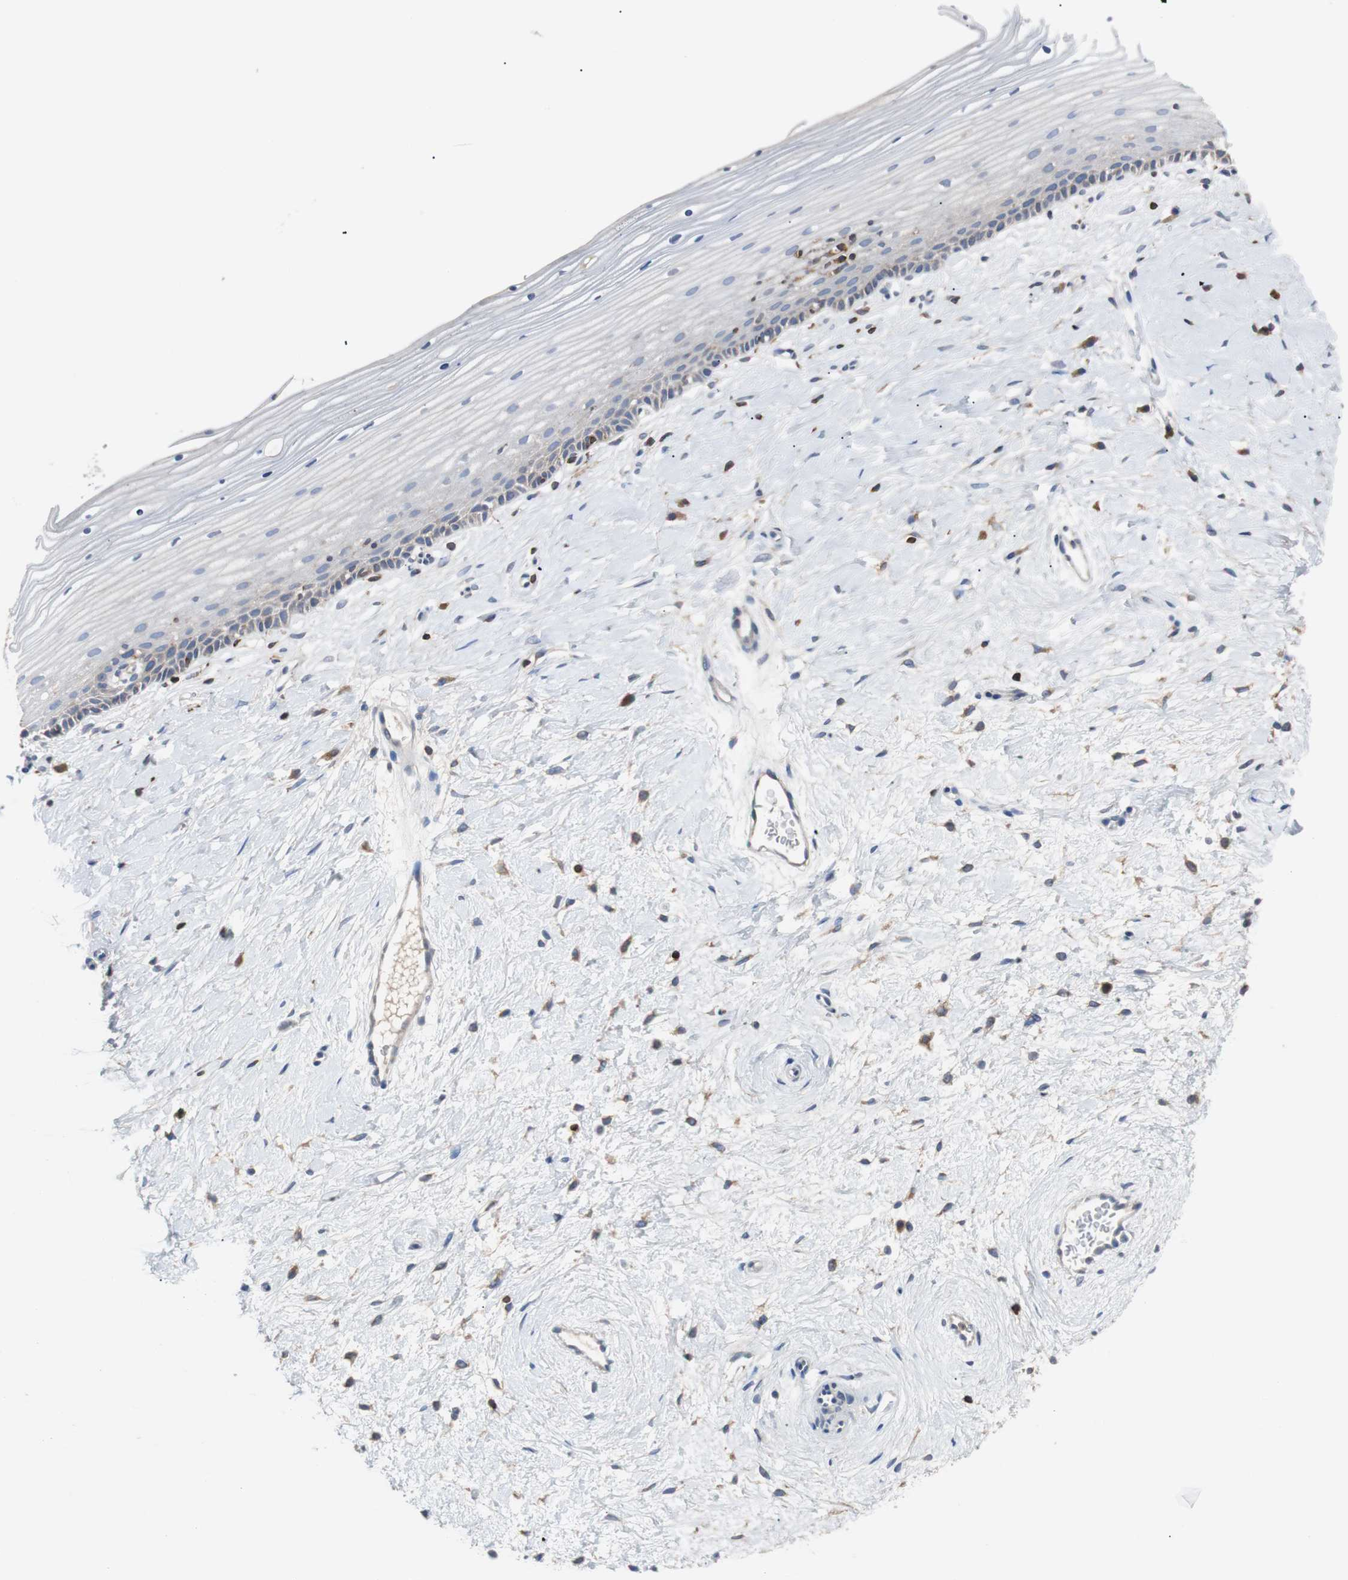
{"staining": {"intensity": "weak", "quantity": "25%-75%", "location": "cytoplasmic/membranous"}, "tissue": "cervix", "cell_type": "Glandular cells", "image_type": "normal", "snomed": [{"axis": "morphology", "description": "Normal tissue, NOS"}, {"axis": "topography", "description": "Cervix"}], "caption": "Immunohistochemistry (IHC) staining of normal cervix, which shows low levels of weak cytoplasmic/membranous expression in approximately 25%-75% of glandular cells indicating weak cytoplasmic/membranous protein expression. The staining was performed using DAB (brown) for protein detection and nuclei were counterstained in hematoxylin (blue).", "gene": "TSC22D4", "patient": {"sex": "female", "age": 39}}